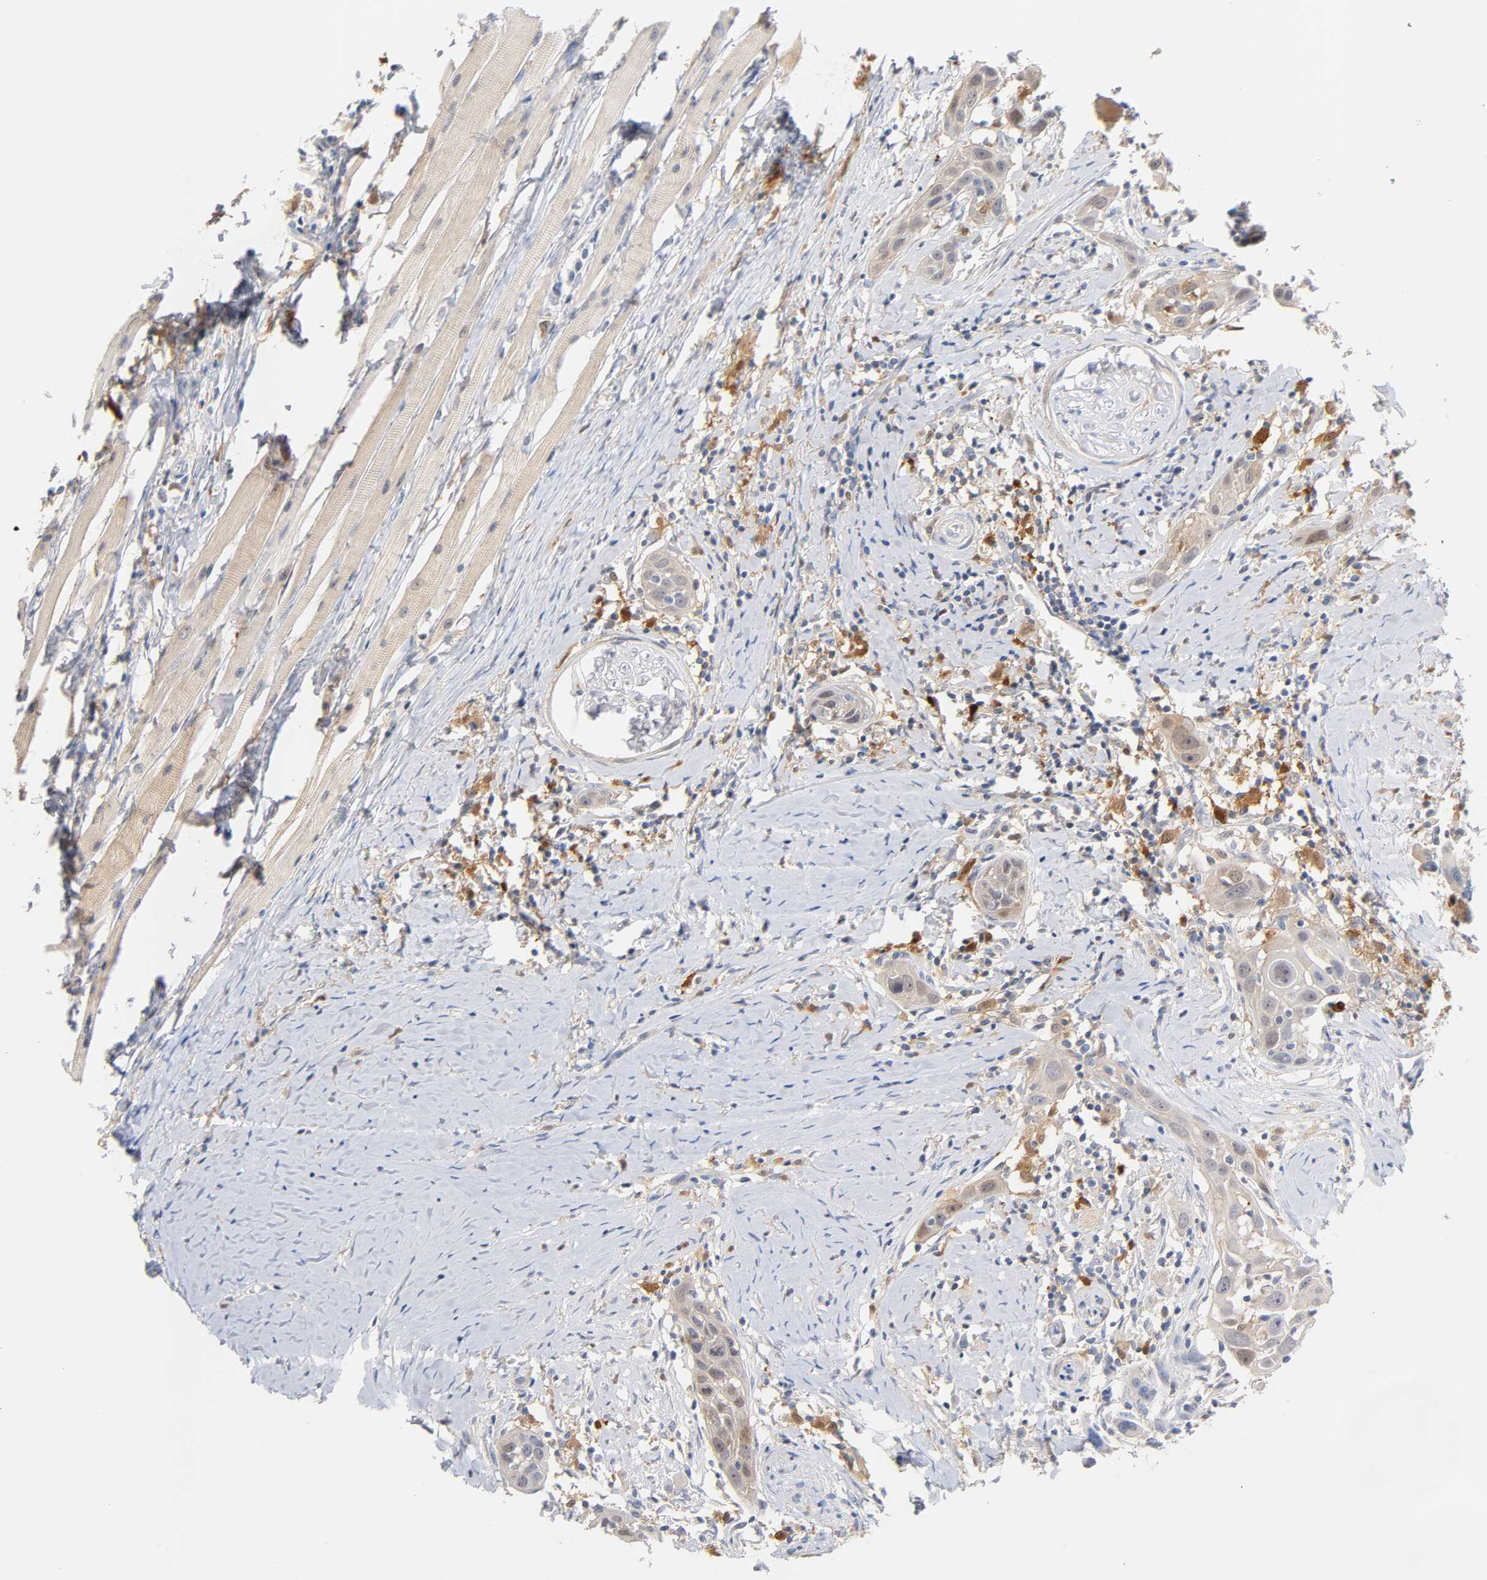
{"staining": {"intensity": "weak", "quantity": ">75%", "location": "cytoplasmic/membranous"}, "tissue": "head and neck cancer", "cell_type": "Tumor cells", "image_type": "cancer", "snomed": [{"axis": "morphology", "description": "Normal tissue, NOS"}, {"axis": "morphology", "description": "Squamous cell carcinoma, NOS"}, {"axis": "topography", "description": "Oral tissue"}, {"axis": "topography", "description": "Head-Neck"}], "caption": "About >75% of tumor cells in human squamous cell carcinoma (head and neck) exhibit weak cytoplasmic/membranous protein staining as visualized by brown immunohistochemical staining.", "gene": "IL18", "patient": {"sex": "female", "age": 50}}